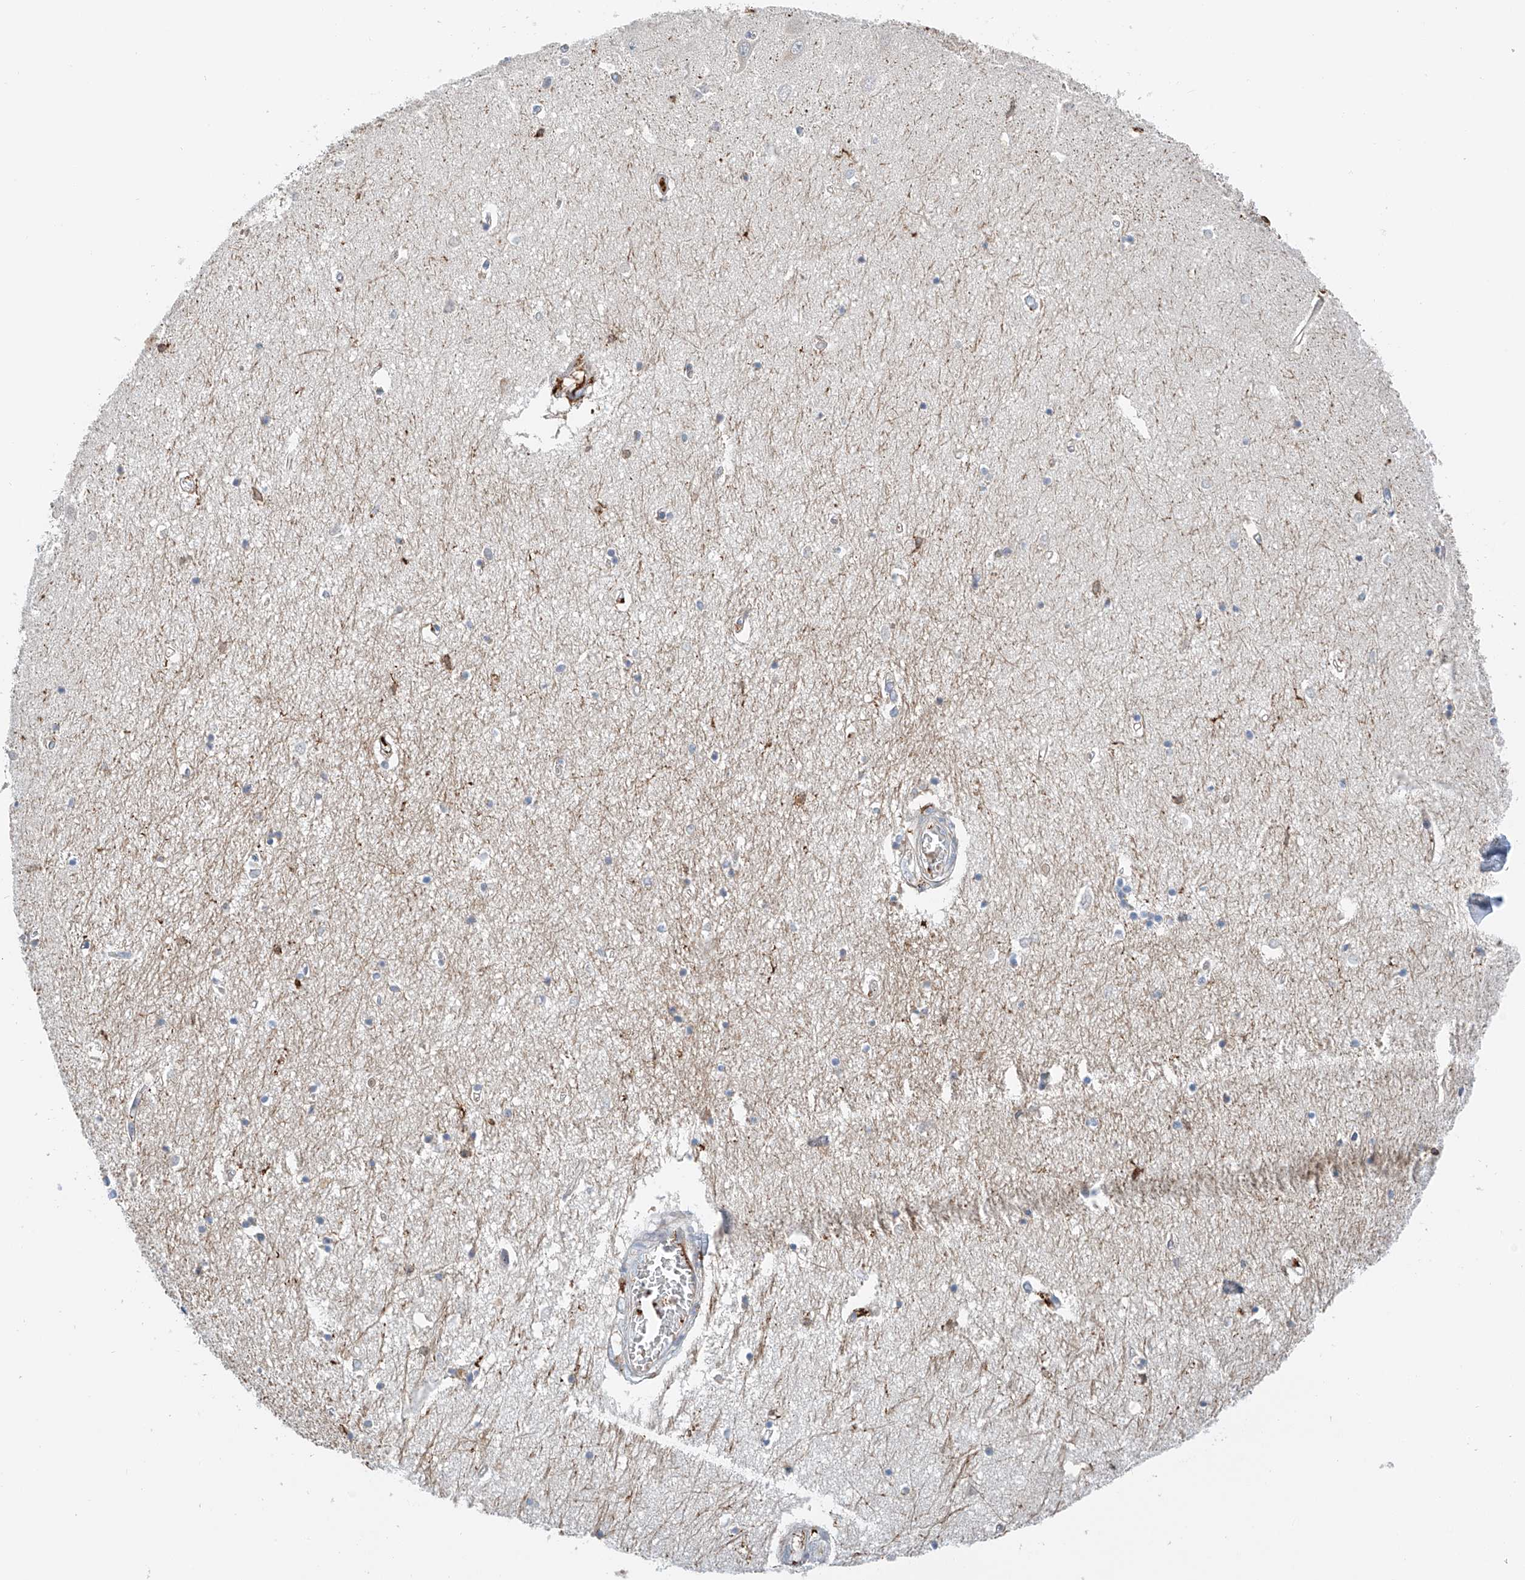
{"staining": {"intensity": "strong", "quantity": "<25%", "location": "cytoplasmic/membranous"}, "tissue": "hippocampus", "cell_type": "Glial cells", "image_type": "normal", "snomed": [{"axis": "morphology", "description": "Normal tissue, NOS"}, {"axis": "topography", "description": "Hippocampus"}], "caption": "This image reveals normal hippocampus stained with immunohistochemistry to label a protein in brown. The cytoplasmic/membranous of glial cells show strong positivity for the protein. Nuclei are counter-stained blue.", "gene": "TBXAS1", "patient": {"sex": "female", "age": 64}}